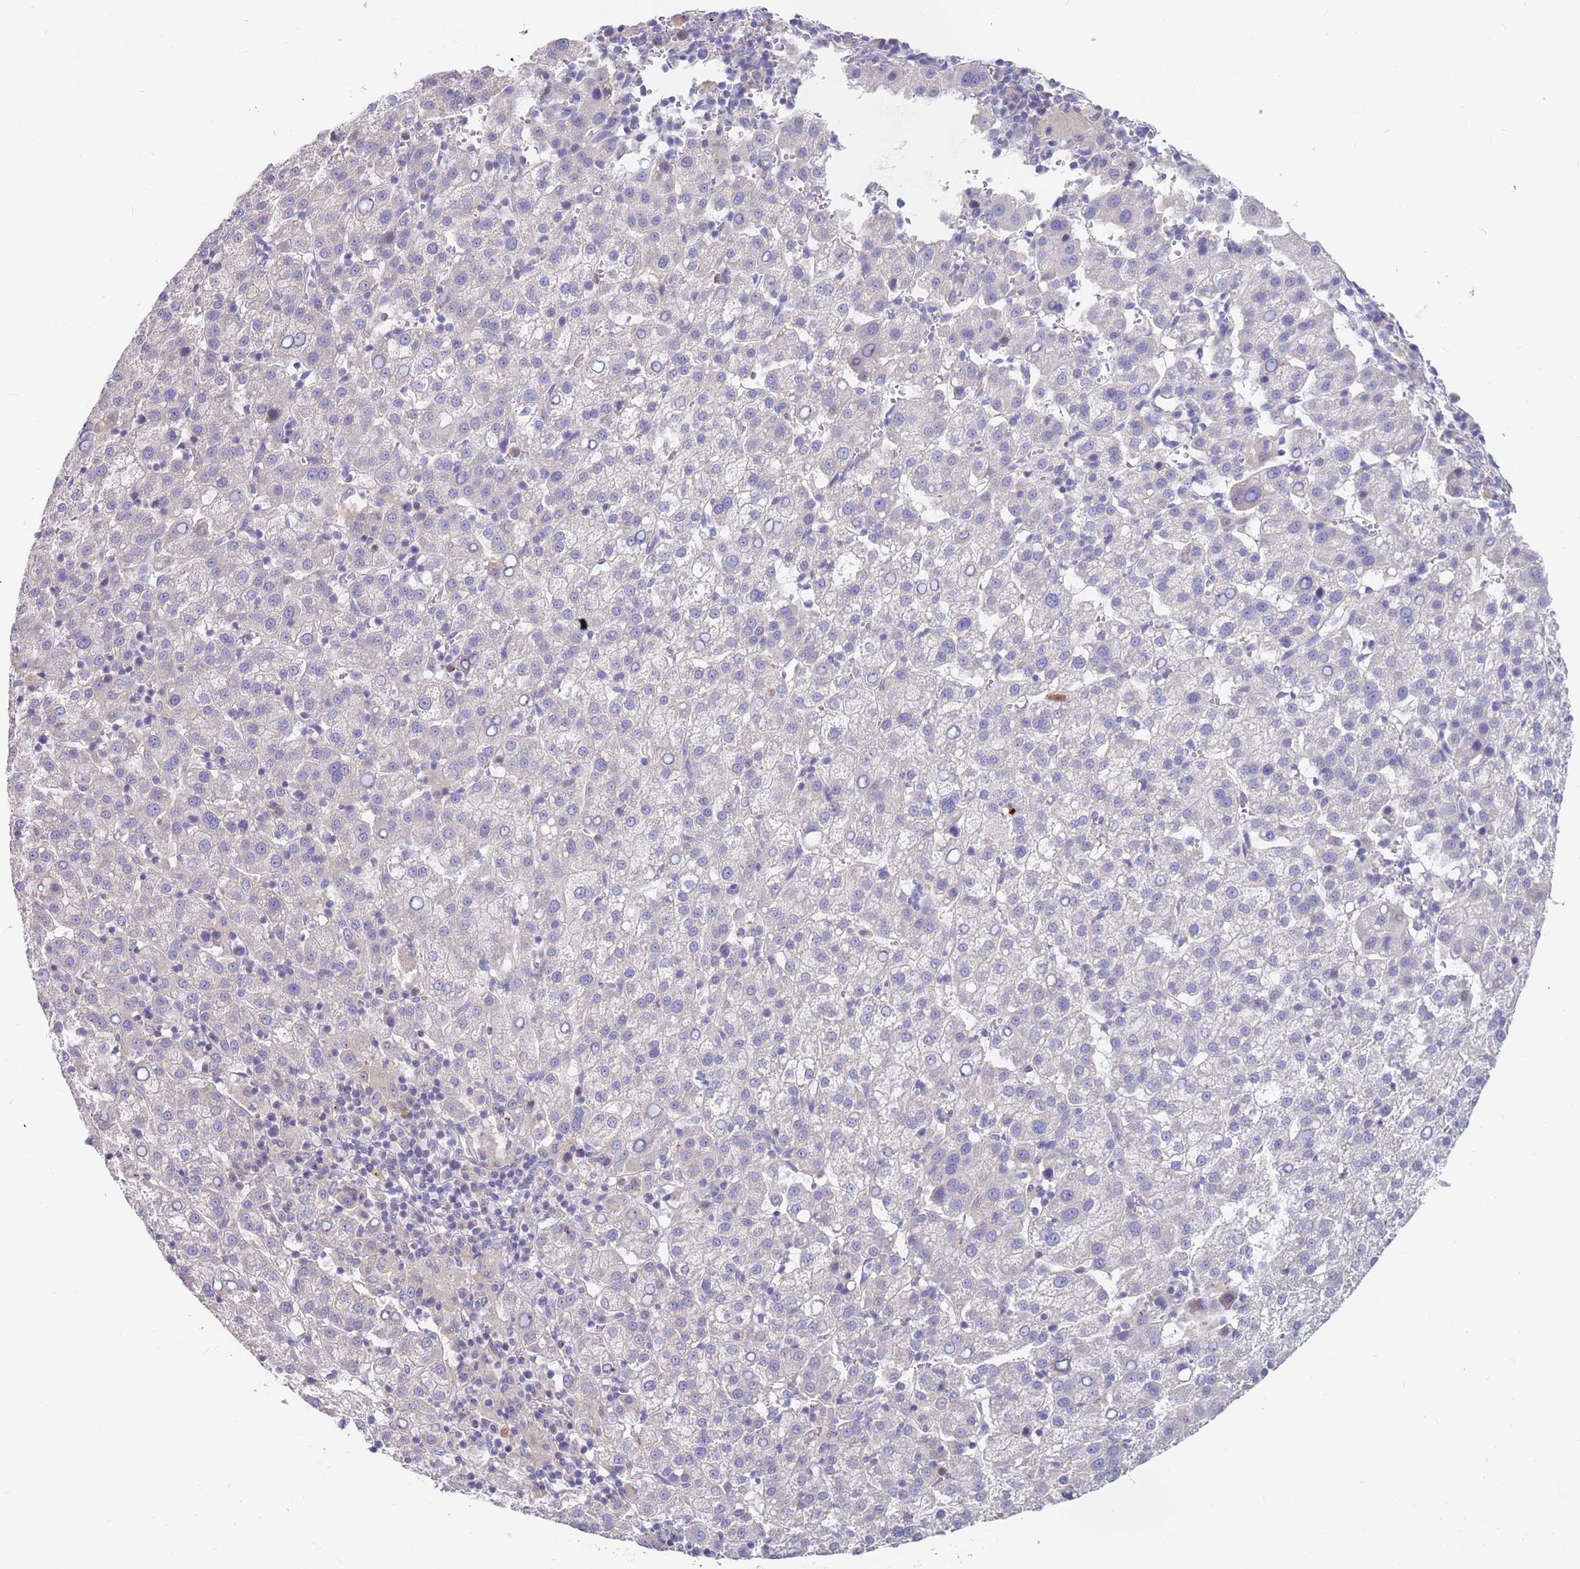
{"staining": {"intensity": "negative", "quantity": "none", "location": "none"}, "tissue": "liver cancer", "cell_type": "Tumor cells", "image_type": "cancer", "snomed": [{"axis": "morphology", "description": "Carcinoma, Hepatocellular, NOS"}, {"axis": "topography", "description": "Liver"}], "caption": "The immunohistochemistry (IHC) photomicrograph has no significant positivity in tumor cells of liver cancer tissue.", "gene": "BORCS5", "patient": {"sex": "female", "age": 58}}